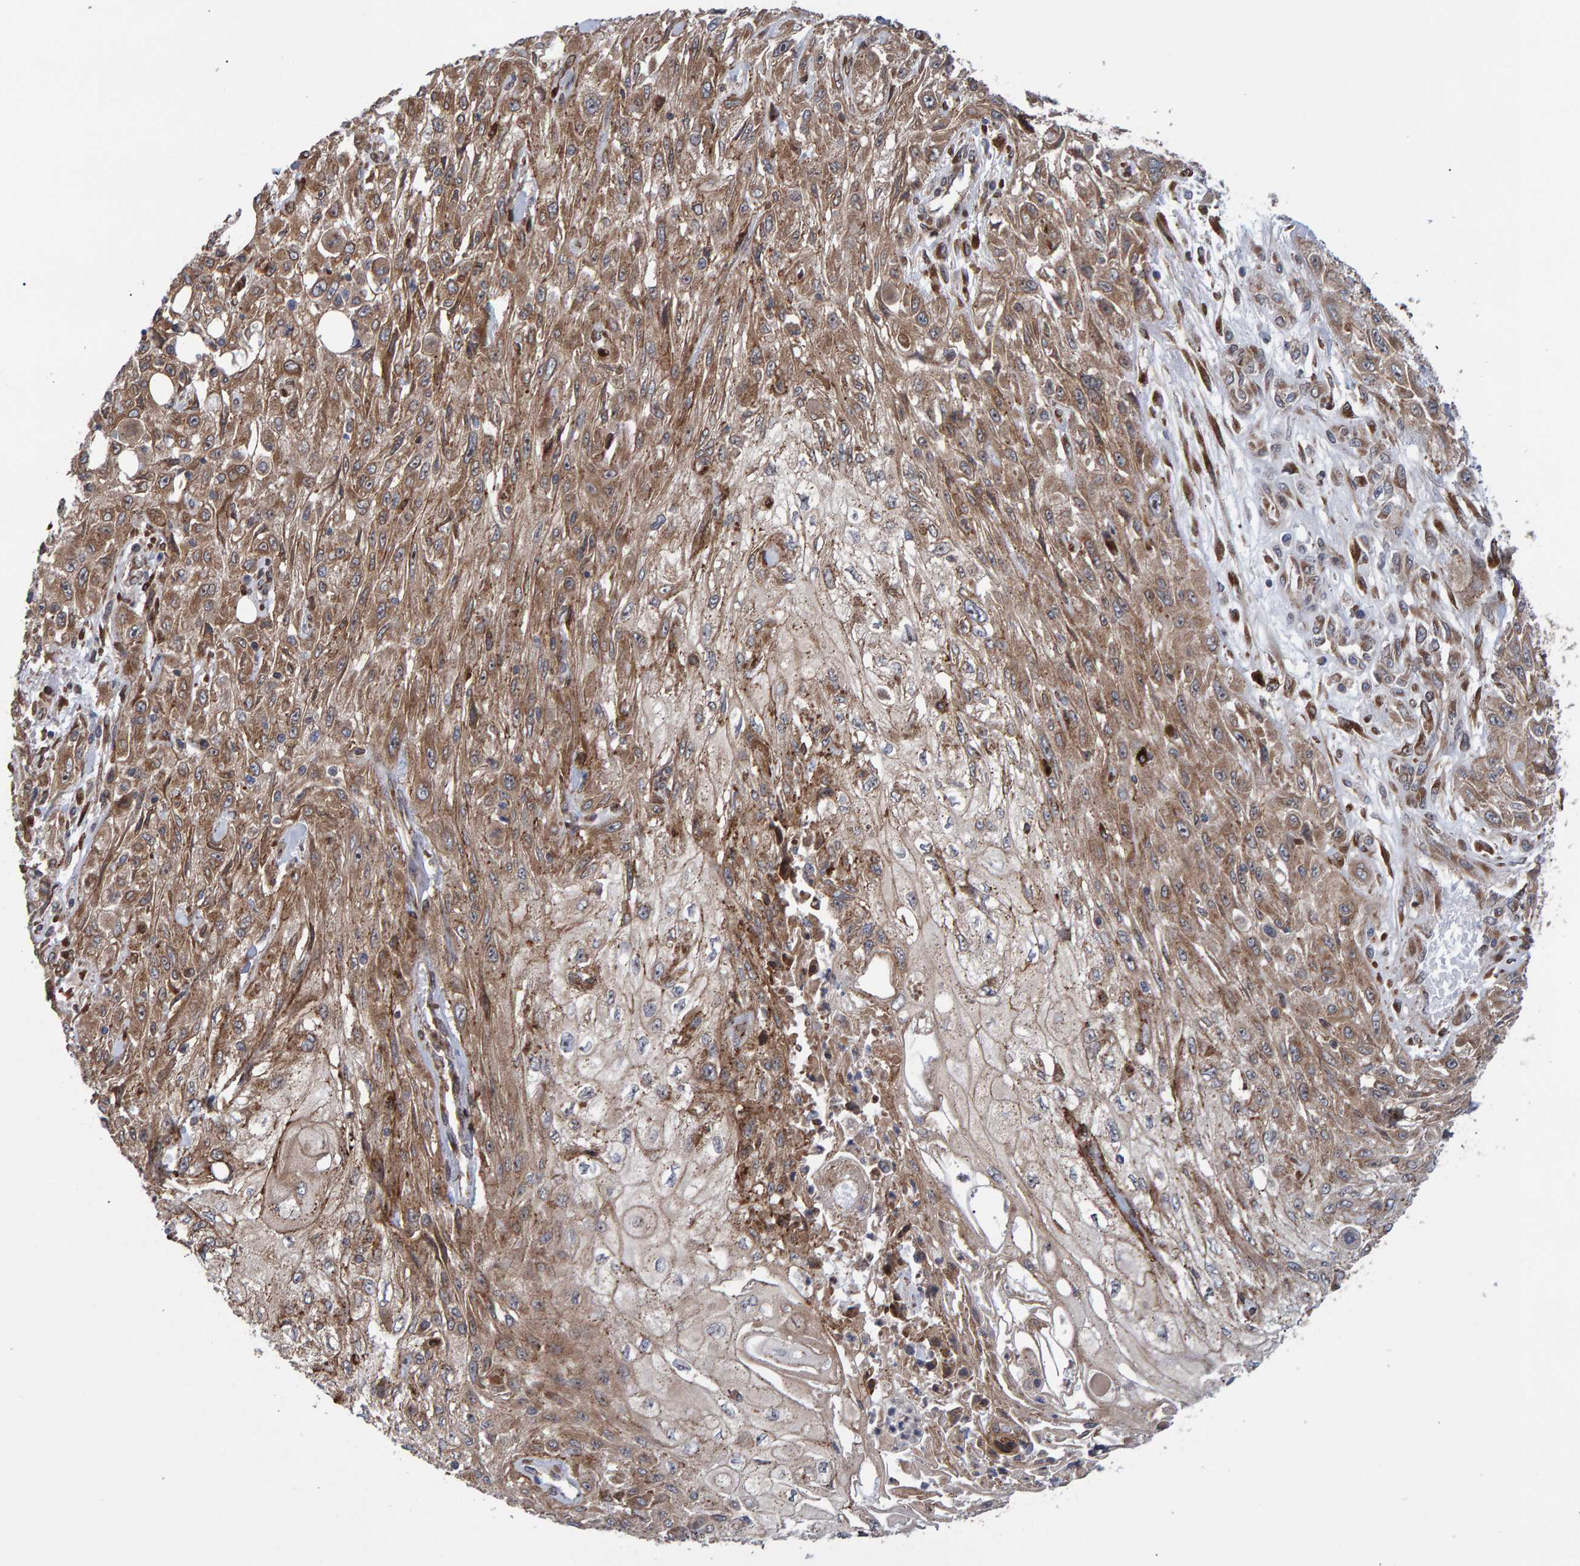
{"staining": {"intensity": "moderate", "quantity": ">75%", "location": "cytoplasmic/membranous"}, "tissue": "skin cancer", "cell_type": "Tumor cells", "image_type": "cancer", "snomed": [{"axis": "morphology", "description": "Squamous cell carcinoma, NOS"}, {"axis": "morphology", "description": "Squamous cell carcinoma, metastatic, NOS"}, {"axis": "topography", "description": "Skin"}, {"axis": "topography", "description": "Lymph node"}], "caption": "Immunohistochemistry (IHC) (DAB (3,3'-diaminobenzidine)) staining of human skin squamous cell carcinoma shows moderate cytoplasmic/membranous protein staining in approximately >75% of tumor cells.", "gene": "FAM117A", "patient": {"sex": "male", "age": 75}}